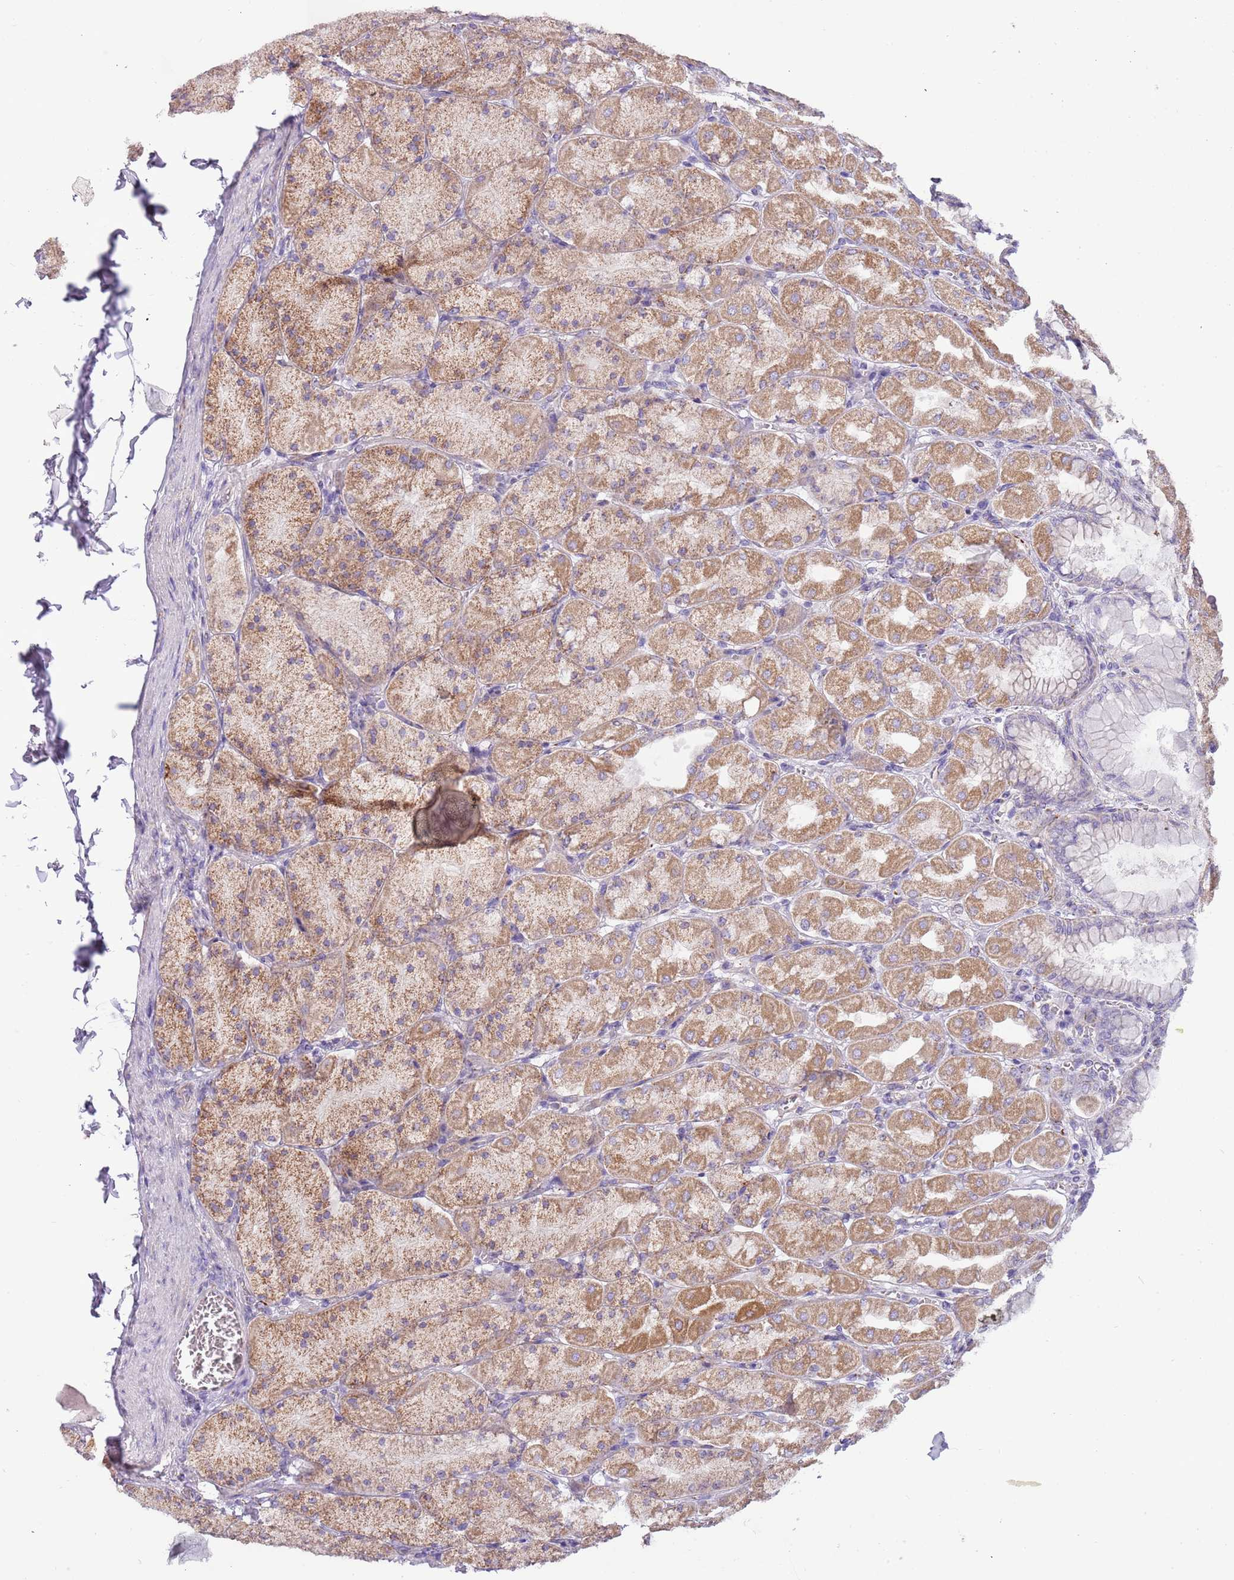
{"staining": {"intensity": "moderate", "quantity": "25%-75%", "location": "cytoplasmic/membranous"}, "tissue": "stomach", "cell_type": "Glandular cells", "image_type": "normal", "snomed": [{"axis": "morphology", "description": "Normal tissue, NOS"}, {"axis": "topography", "description": "Stomach, upper"}], "caption": "This histopathology image demonstrates benign stomach stained with immunohistochemistry to label a protein in brown. The cytoplasmic/membranous of glandular cells show moderate positivity for the protein. Nuclei are counter-stained blue.", "gene": "RNF222", "patient": {"sex": "female", "age": 56}}